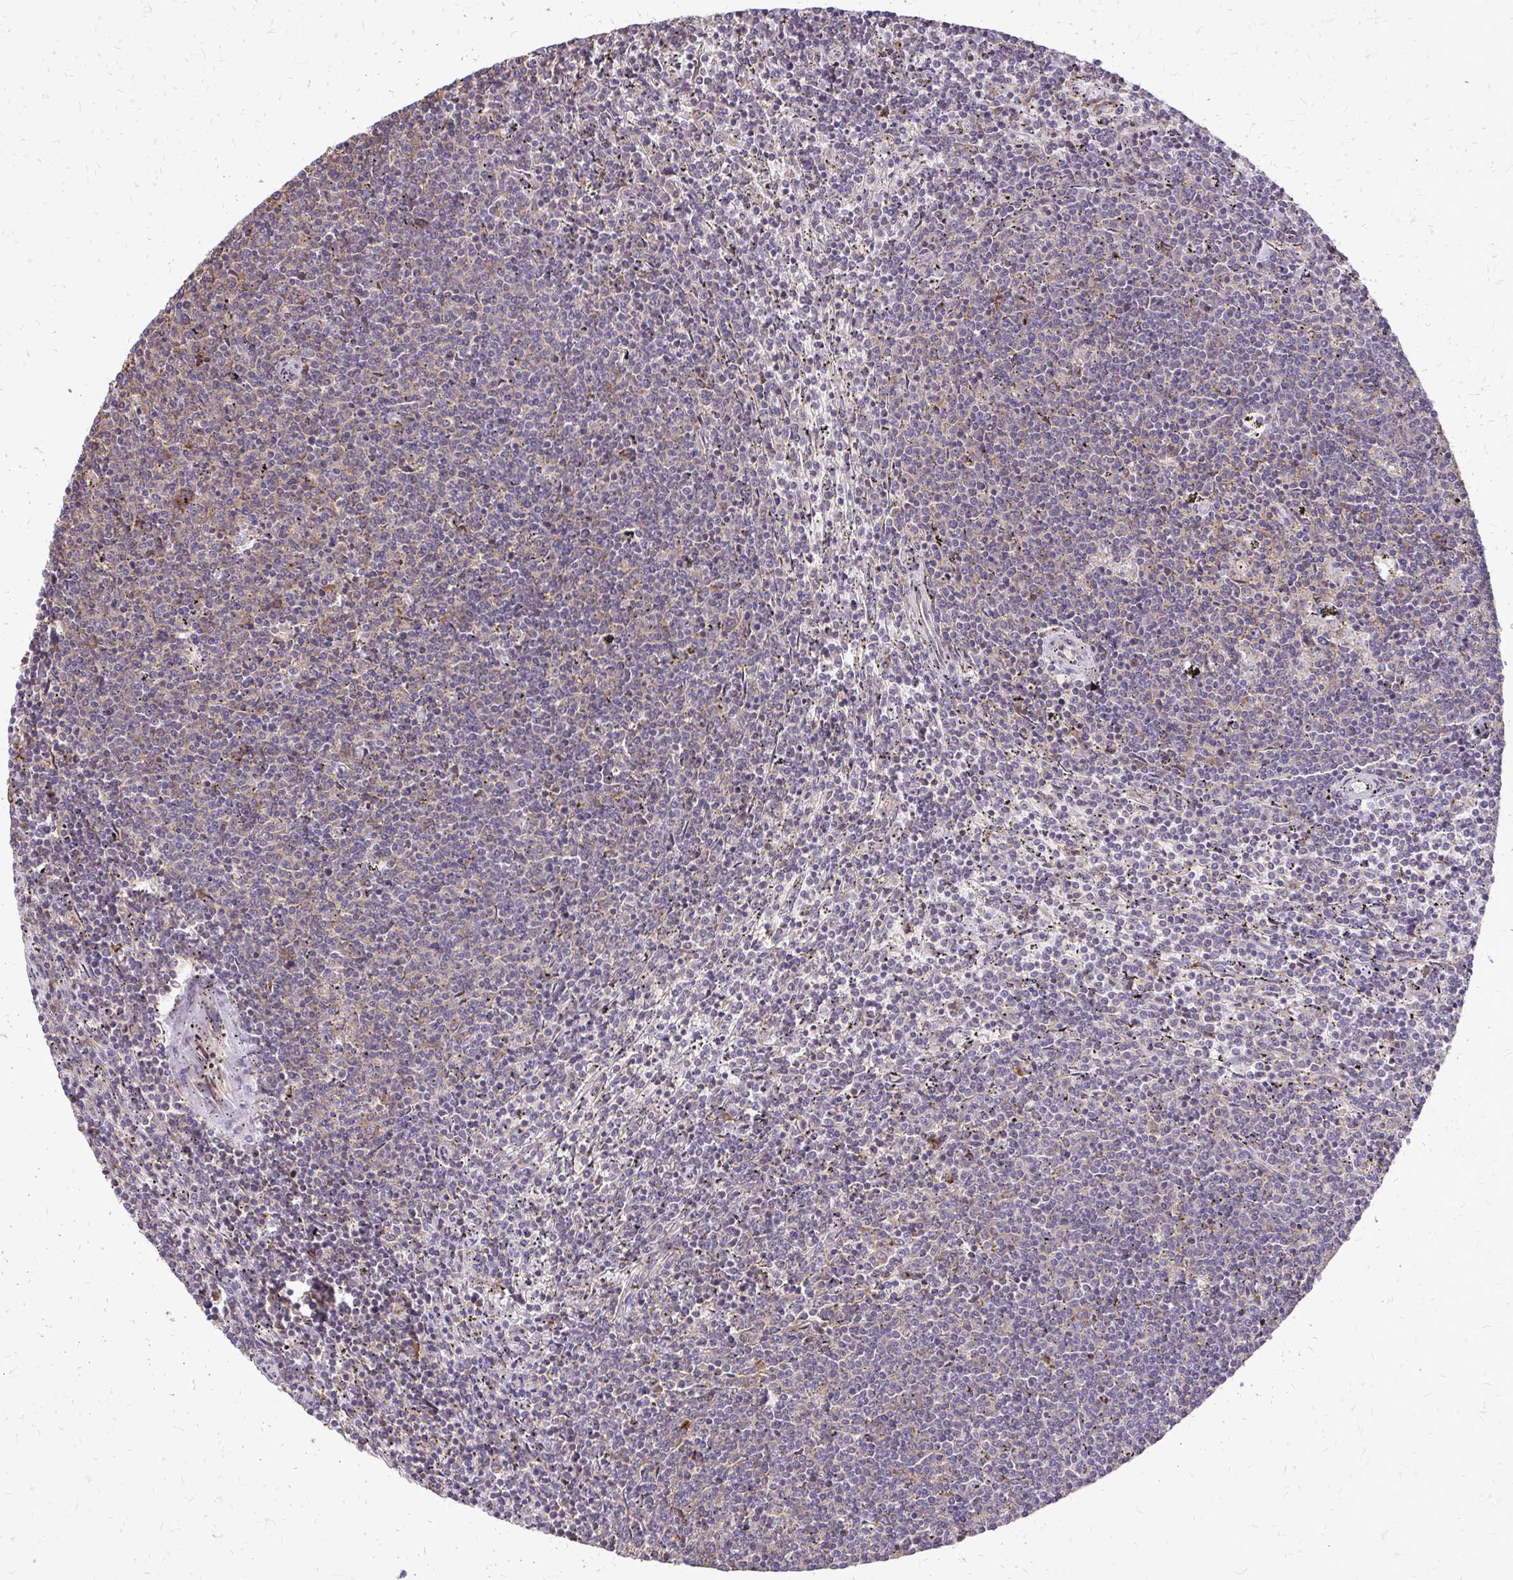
{"staining": {"intensity": "negative", "quantity": "none", "location": "none"}, "tissue": "lymphoma", "cell_type": "Tumor cells", "image_type": "cancer", "snomed": [{"axis": "morphology", "description": "Malignant lymphoma, non-Hodgkin's type, Low grade"}, {"axis": "topography", "description": "Spleen"}], "caption": "A high-resolution image shows IHC staining of malignant lymphoma, non-Hodgkin's type (low-grade), which shows no significant expression in tumor cells.", "gene": "RPS3", "patient": {"sex": "female", "age": 50}}